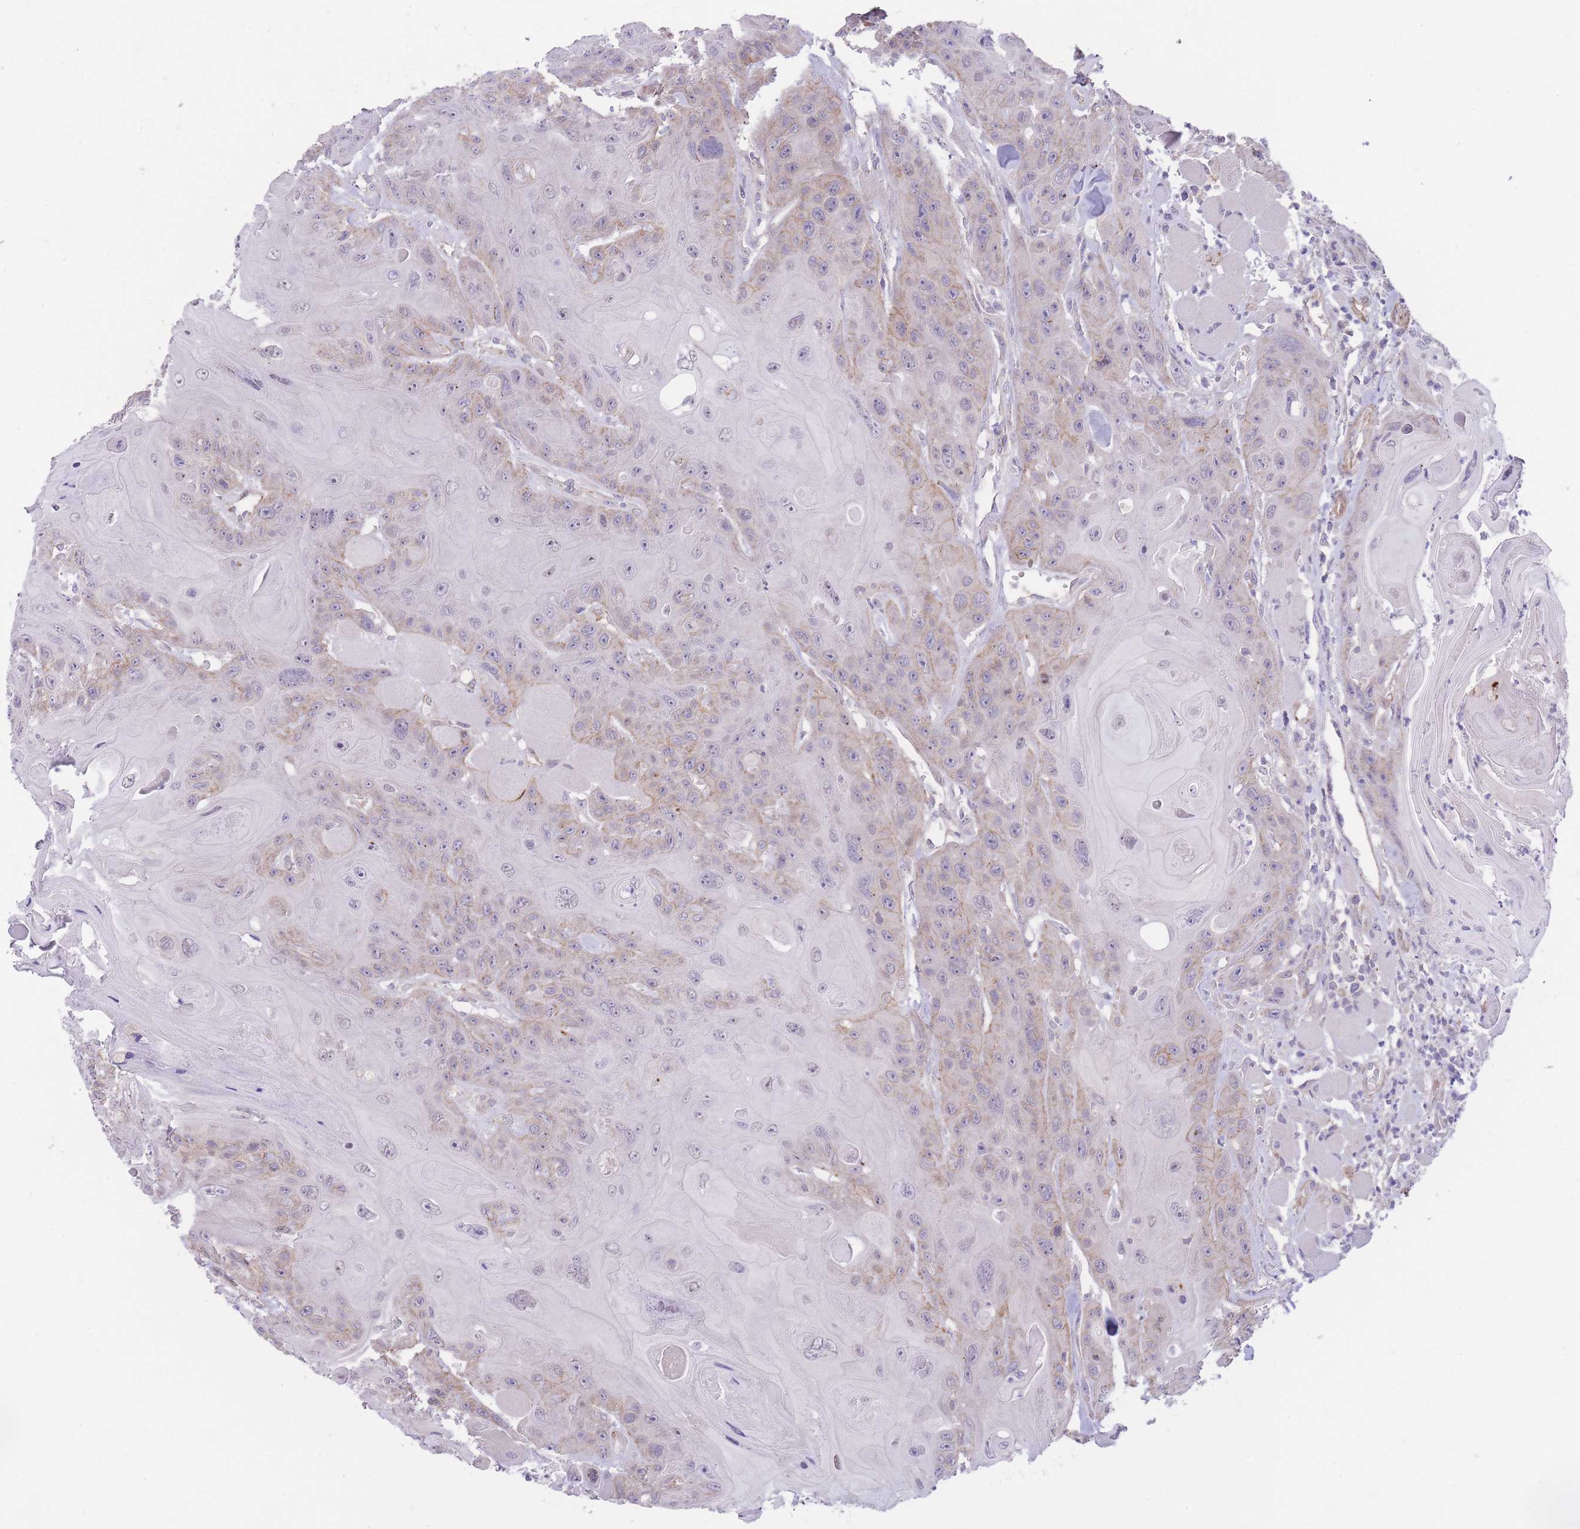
{"staining": {"intensity": "weak", "quantity": "25%-75%", "location": "cytoplasmic/membranous"}, "tissue": "head and neck cancer", "cell_type": "Tumor cells", "image_type": "cancer", "snomed": [{"axis": "morphology", "description": "Squamous cell carcinoma, NOS"}, {"axis": "topography", "description": "Head-Neck"}], "caption": "IHC image of human squamous cell carcinoma (head and neck) stained for a protein (brown), which reveals low levels of weak cytoplasmic/membranous positivity in about 25%-75% of tumor cells.", "gene": "QTRT1", "patient": {"sex": "female", "age": 59}}